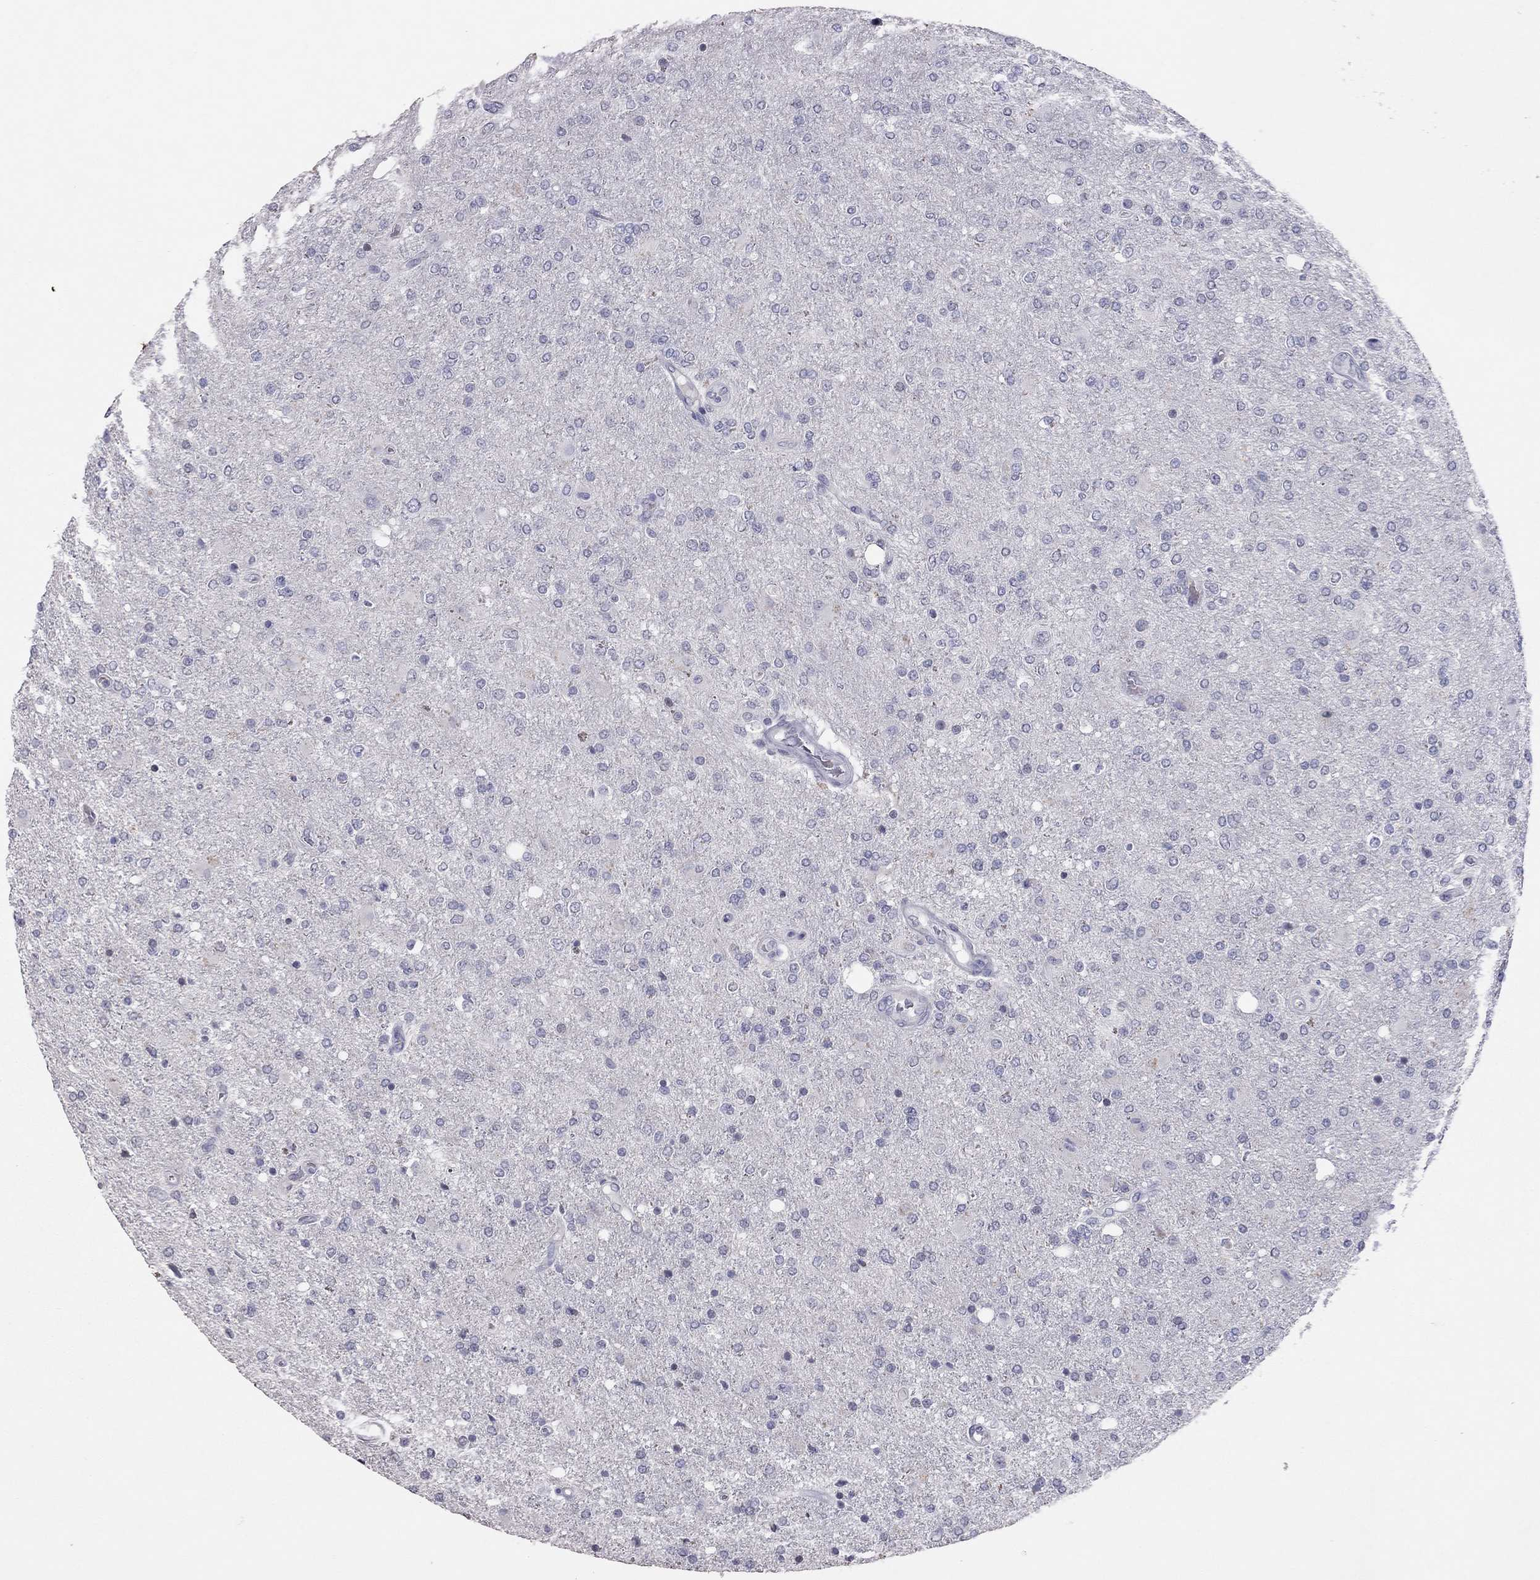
{"staining": {"intensity": "negative", "quantity": "none", "location": "none"}, "tissue": "glioma", "cell_type": "Tumor cells", "image_type": "cancer", "snomed": [{"axis": "morphology", "description": "Glioma, malignant, High grade"}, {"axis": "topography", "description": "Cerebral cortex"}], "caption": "Photomicrograph shows no significant protein positivity in tumor cells of glioma.", "gene": "TSHB", "patient": {"sex": "male", "age": 70}}